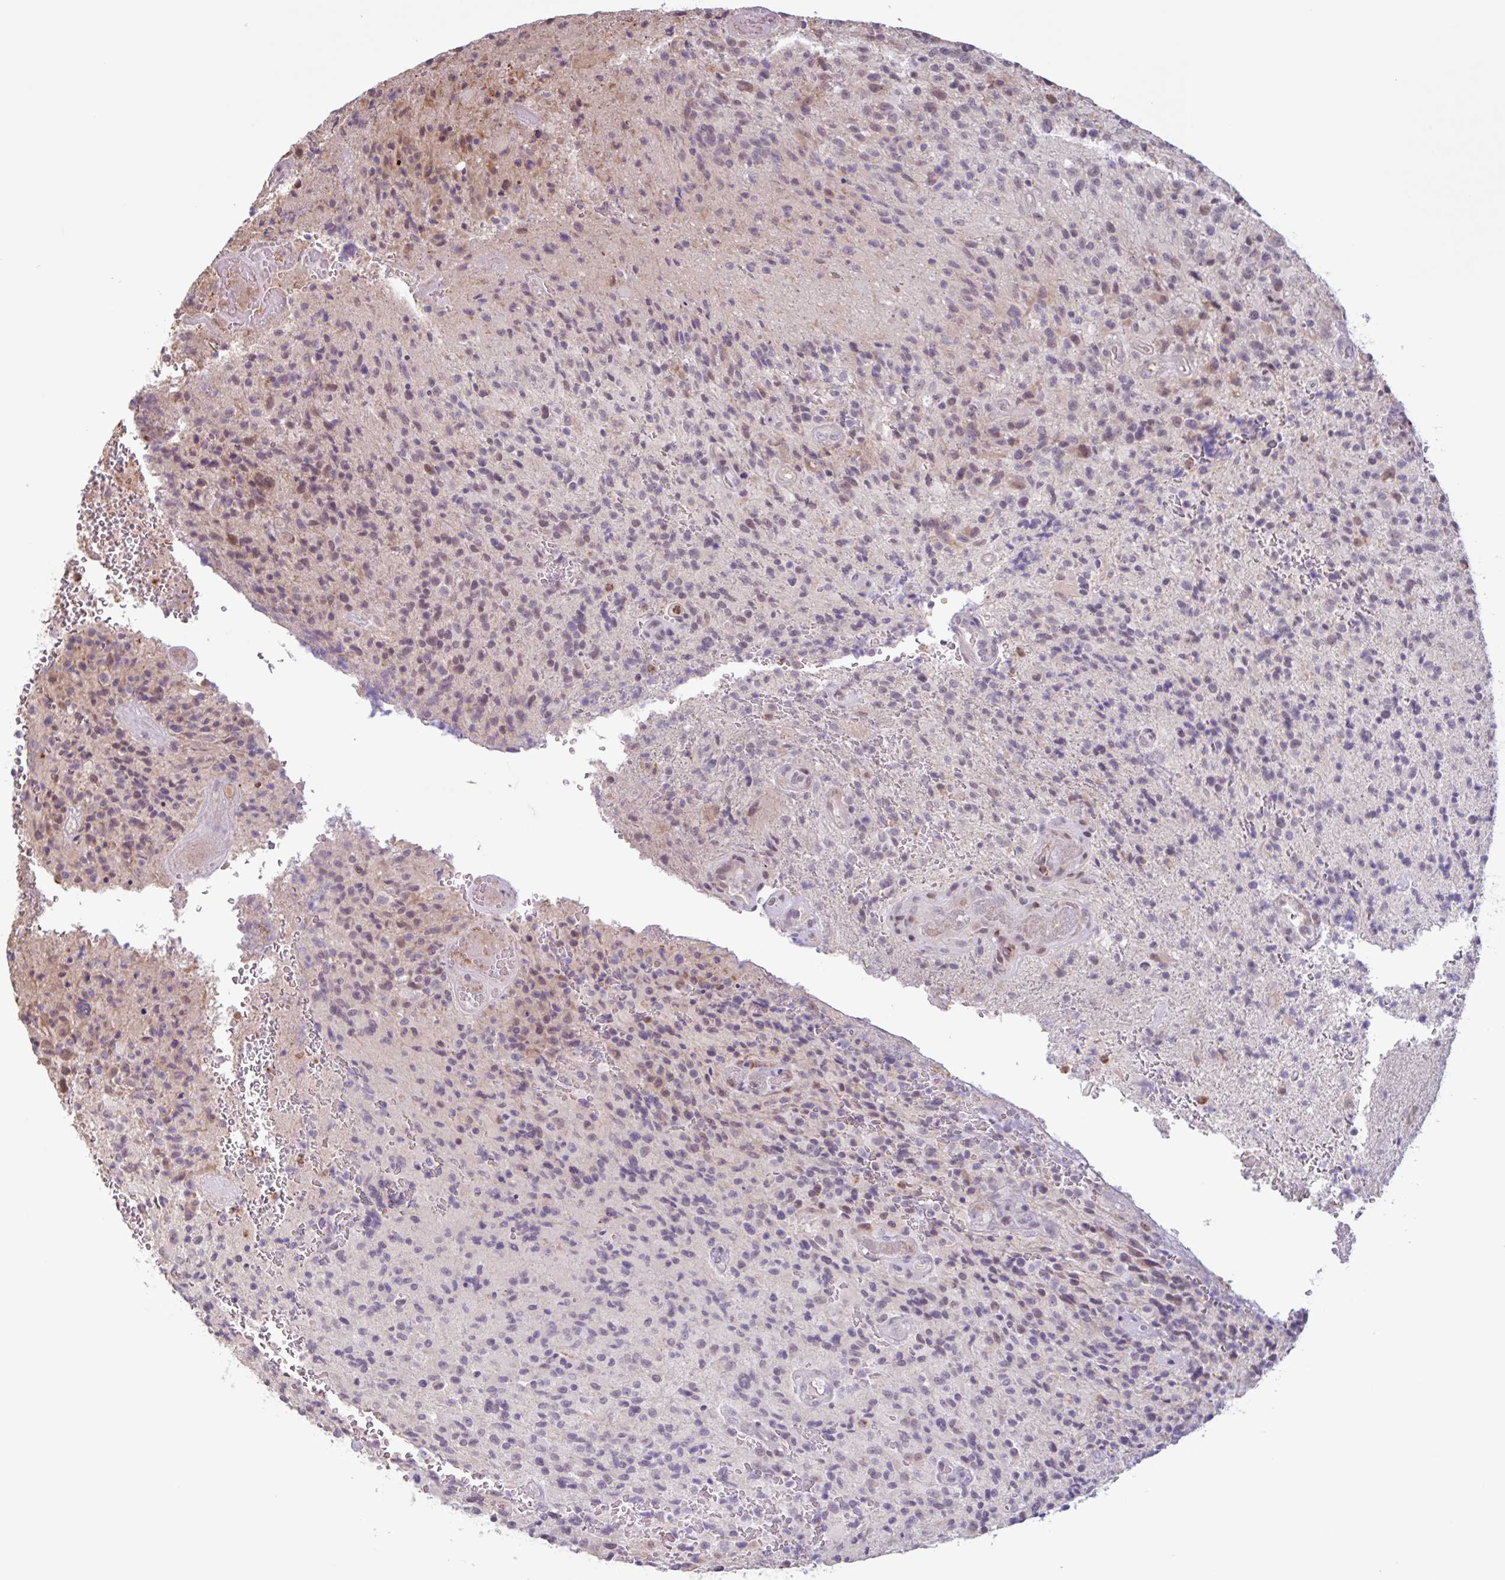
{"staining": {"intensity": "negative", "quantity": "none", "location": "none"}, "tissue": "glioma", "cell_type": "Tumor cells", "image_type": "cancer", "snomed": [{"axis": "morphology", "description": "Normal tissue, NOS"}, {"axis": "morphology", "description": "Glioma, malignant, High grade"}, {"axis": "topography", "description": "Cerebral cortex"}], "caption": "Immunohistochemistry of glioma shows no expression in tumor cells.", "gene": "TAF1D", "patient": {"sex": "male", "age": 56}}